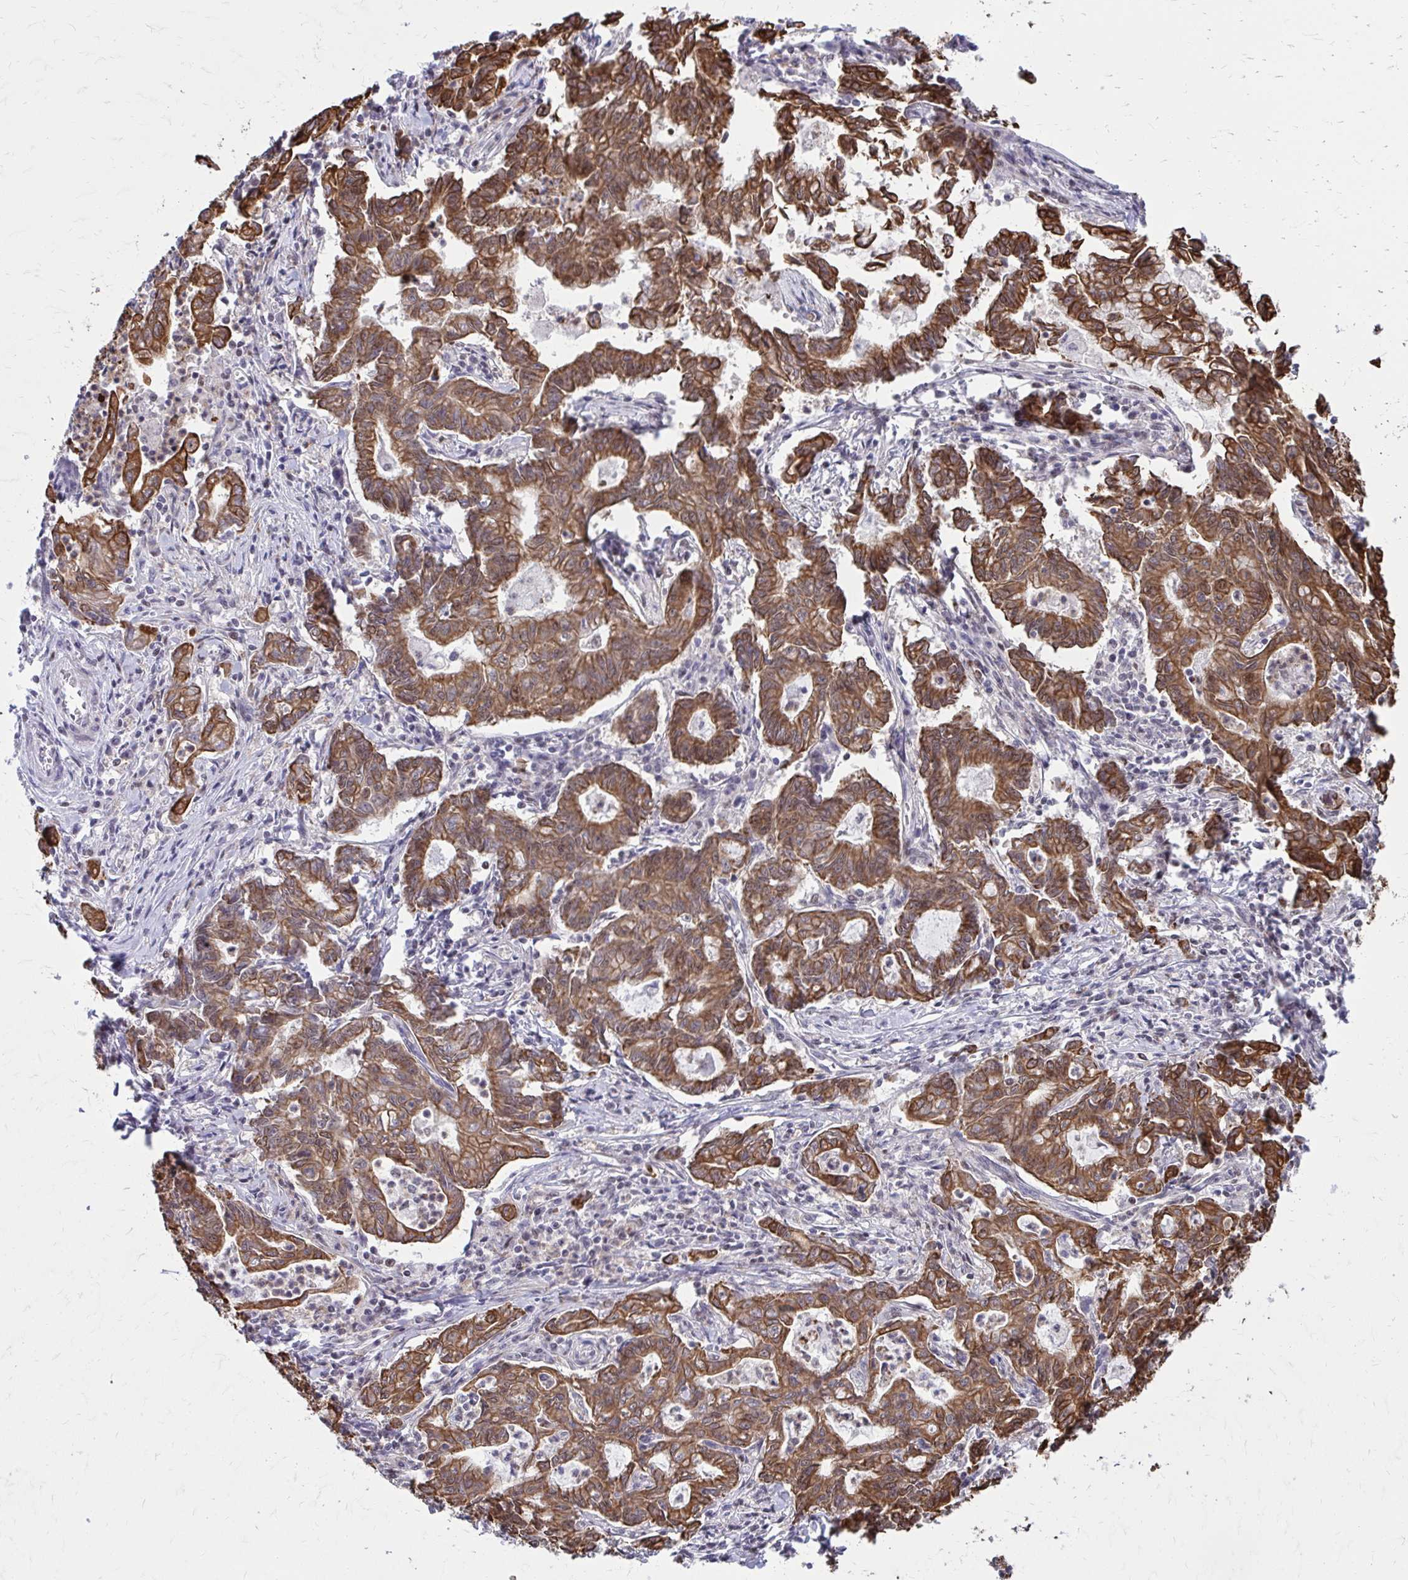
{"staining": {"intensity": "moderate", "quantity": ">75%", "location": "cytoplasmic/membranous,nuclear"}, "tissue": "stomach cancer", "cell_type": "Tumor cells", "image_type": "cancer", "snomed": [{"axis": "morphology", "description": "Adenocarcinoma, NOS"}, {"axis": "topography", "description": "Stomach, upper"}], "caption": "Human stomach cancer (adenocarcinoma) stained for a protein (brown) displays moderate cytoplasmic/membranous and nuclear positive positivity in approximately >75% of tumor cells.", "gene": "ANKRD30B", "patient": {"sex": "female", "age": 79}}